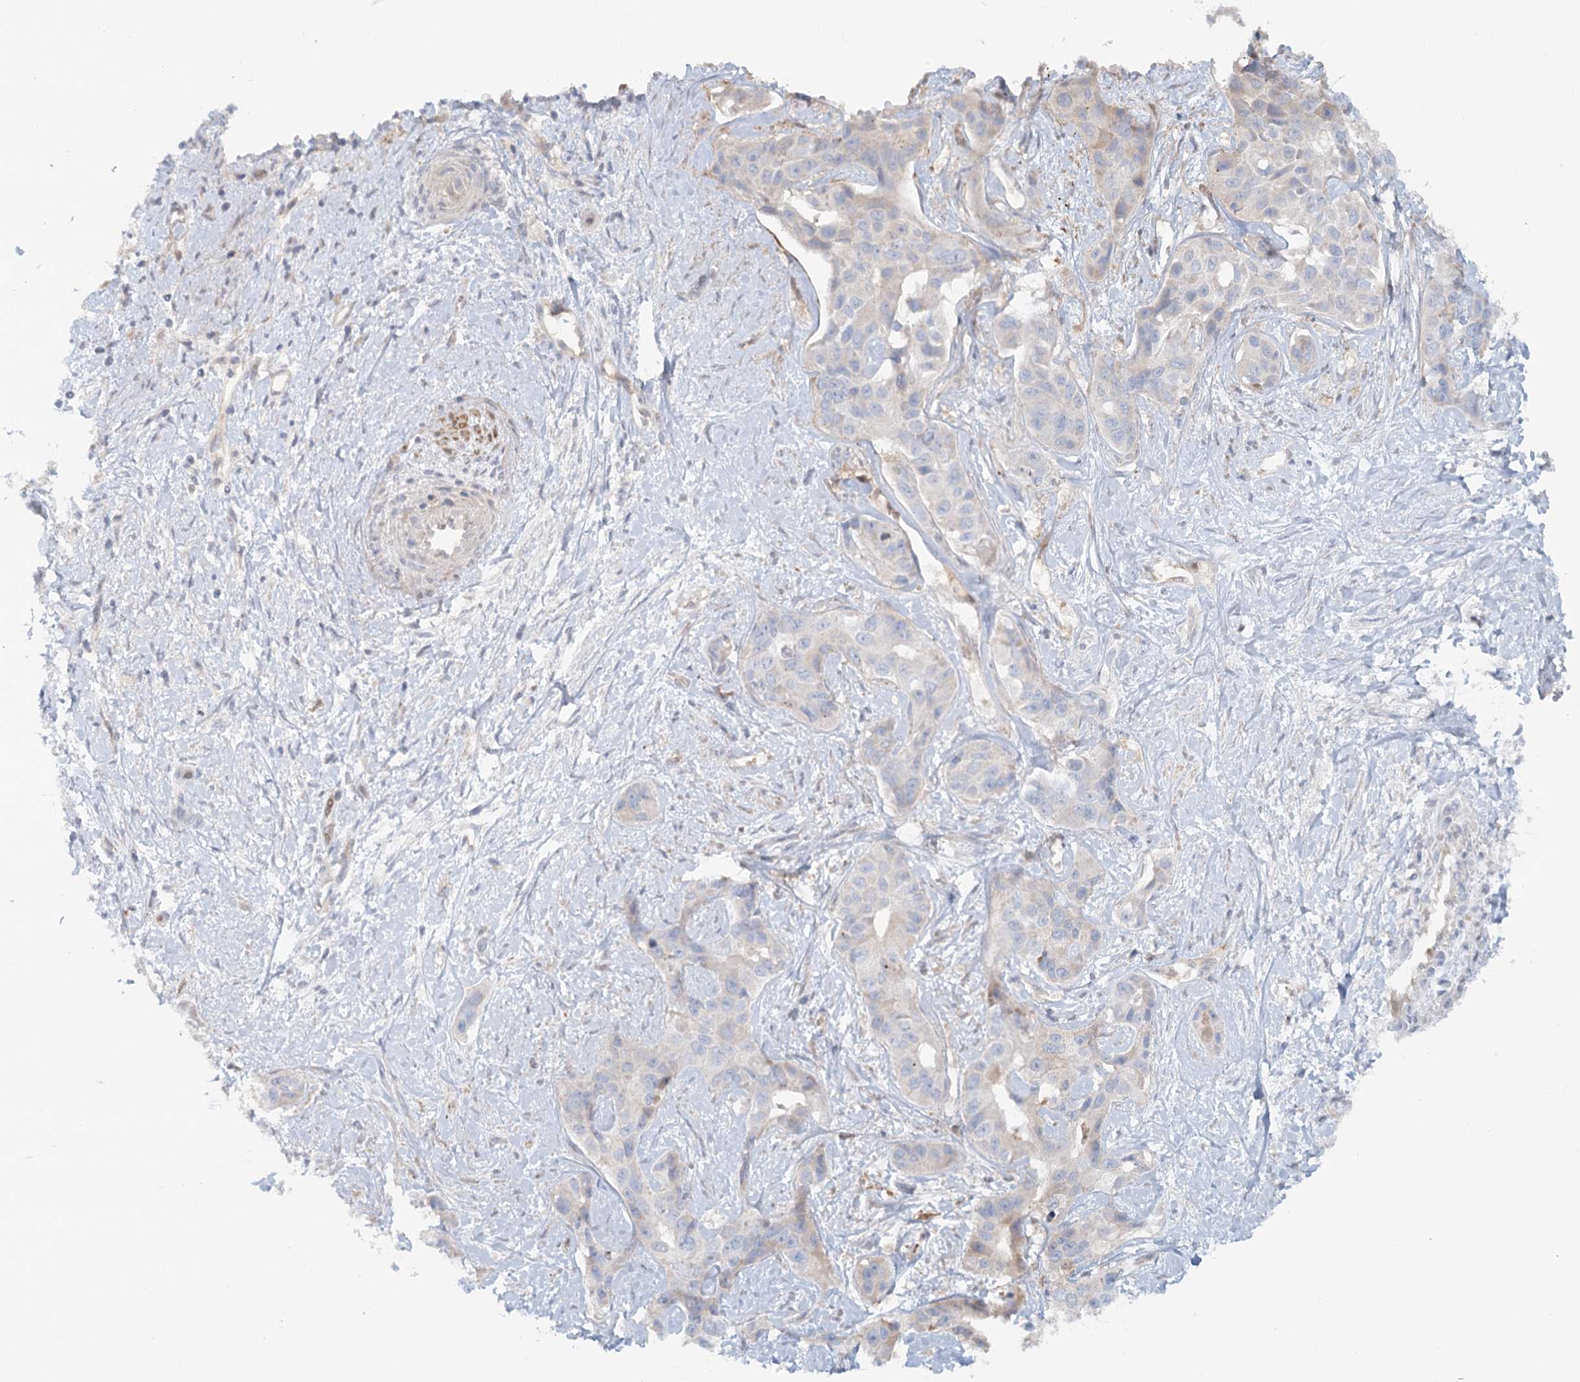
{"staining": {"intensity": "negative", "quantity": "none", "location": "none"}, "tissue": "liver cancer", "cell_type": "Tumor cells", "image_type": "cancer", "snomed": [{"axis": "morphology", "description": "Cholangiocarcinoma"}, {"axis": "topography", "description": "Liver"}], "caption": "Protein analysis of liver cholangiocarcinoma displays no significant positivity in tumor cells.", "gene": "GBE1", "patient": {"sex": "male", "age": 59}}